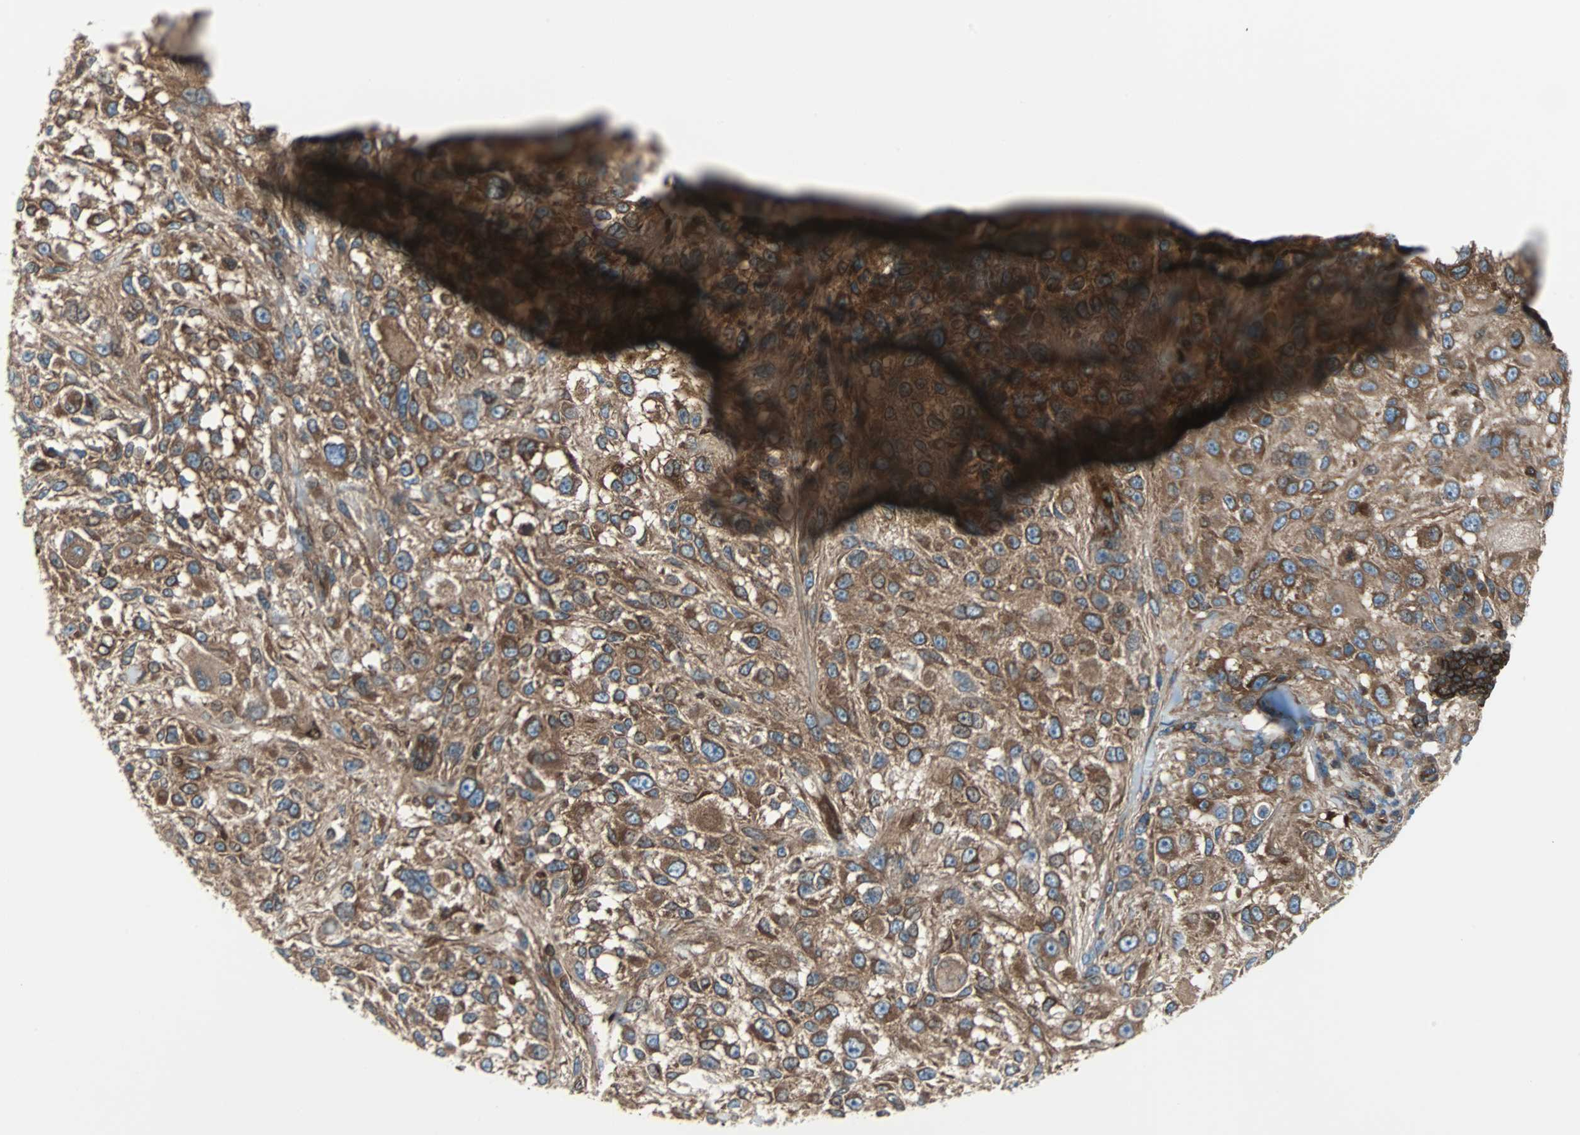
{"staining": {"intensity": "strong", "quantity": ">75%", "location": "cytoplasmic/membranous"}, "tissue": "melanoma", "cell_type": "Tumor cells", "image_type": "cancer", "snomed": [{"axis": "morphology", "description": "Necrosis, NOS"}, {"axis": "morphology", "description": "Malignant melanoma, NOS"}, {"axis": "topography", "description": "Skin"}], "caption": "Human melanoma stained with a brown dye exhibits strong cytoplasmic/membranous positive positivity in about >75% of tumor cells.", "gene": "RELA", "patient": {"sex": "female", "age": 87}}